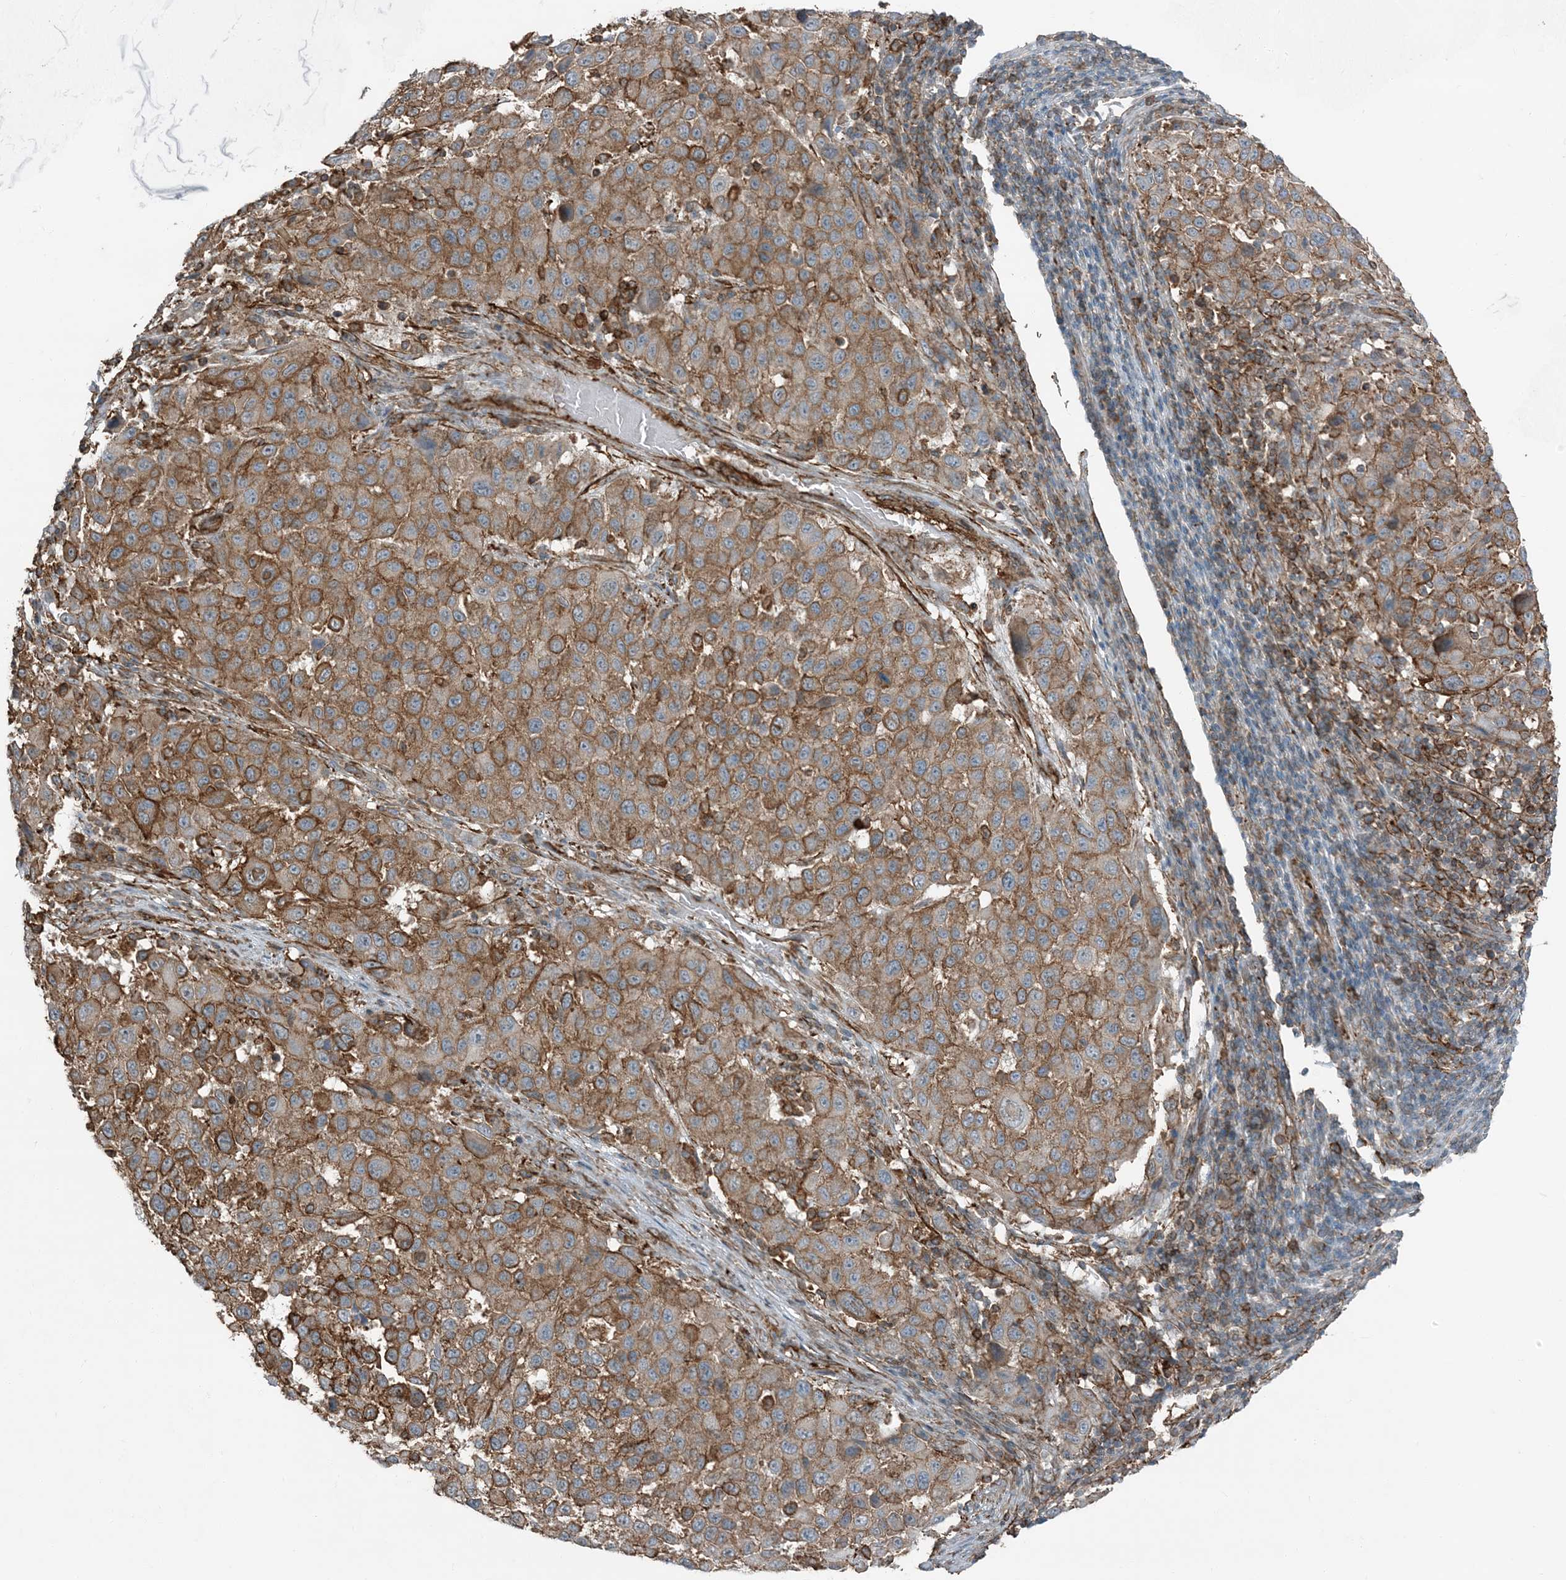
{"staining": {"intensity": "moderate", "quantity": ">75%", "location": "cytoplasmic/membranous"}, "tissue": "melanoma", "cell_type": "Tumor cells", "image_type": "cancer", "snomed": [{"axis": "morphology", "description": "Malignant melanoma, Metastatic site"}, {"axis": "topography", "description": "Lymph node"}], "caption": "There is medium levels of moderate cytoplasmic/membranous positivity in tumor cells of malignant melanoma (metastatic site), as demonstrated by immunohistochemical staining (brown color).", "gene": "APOBEC3C", "patient": {"sex": "male", "age": 61}}